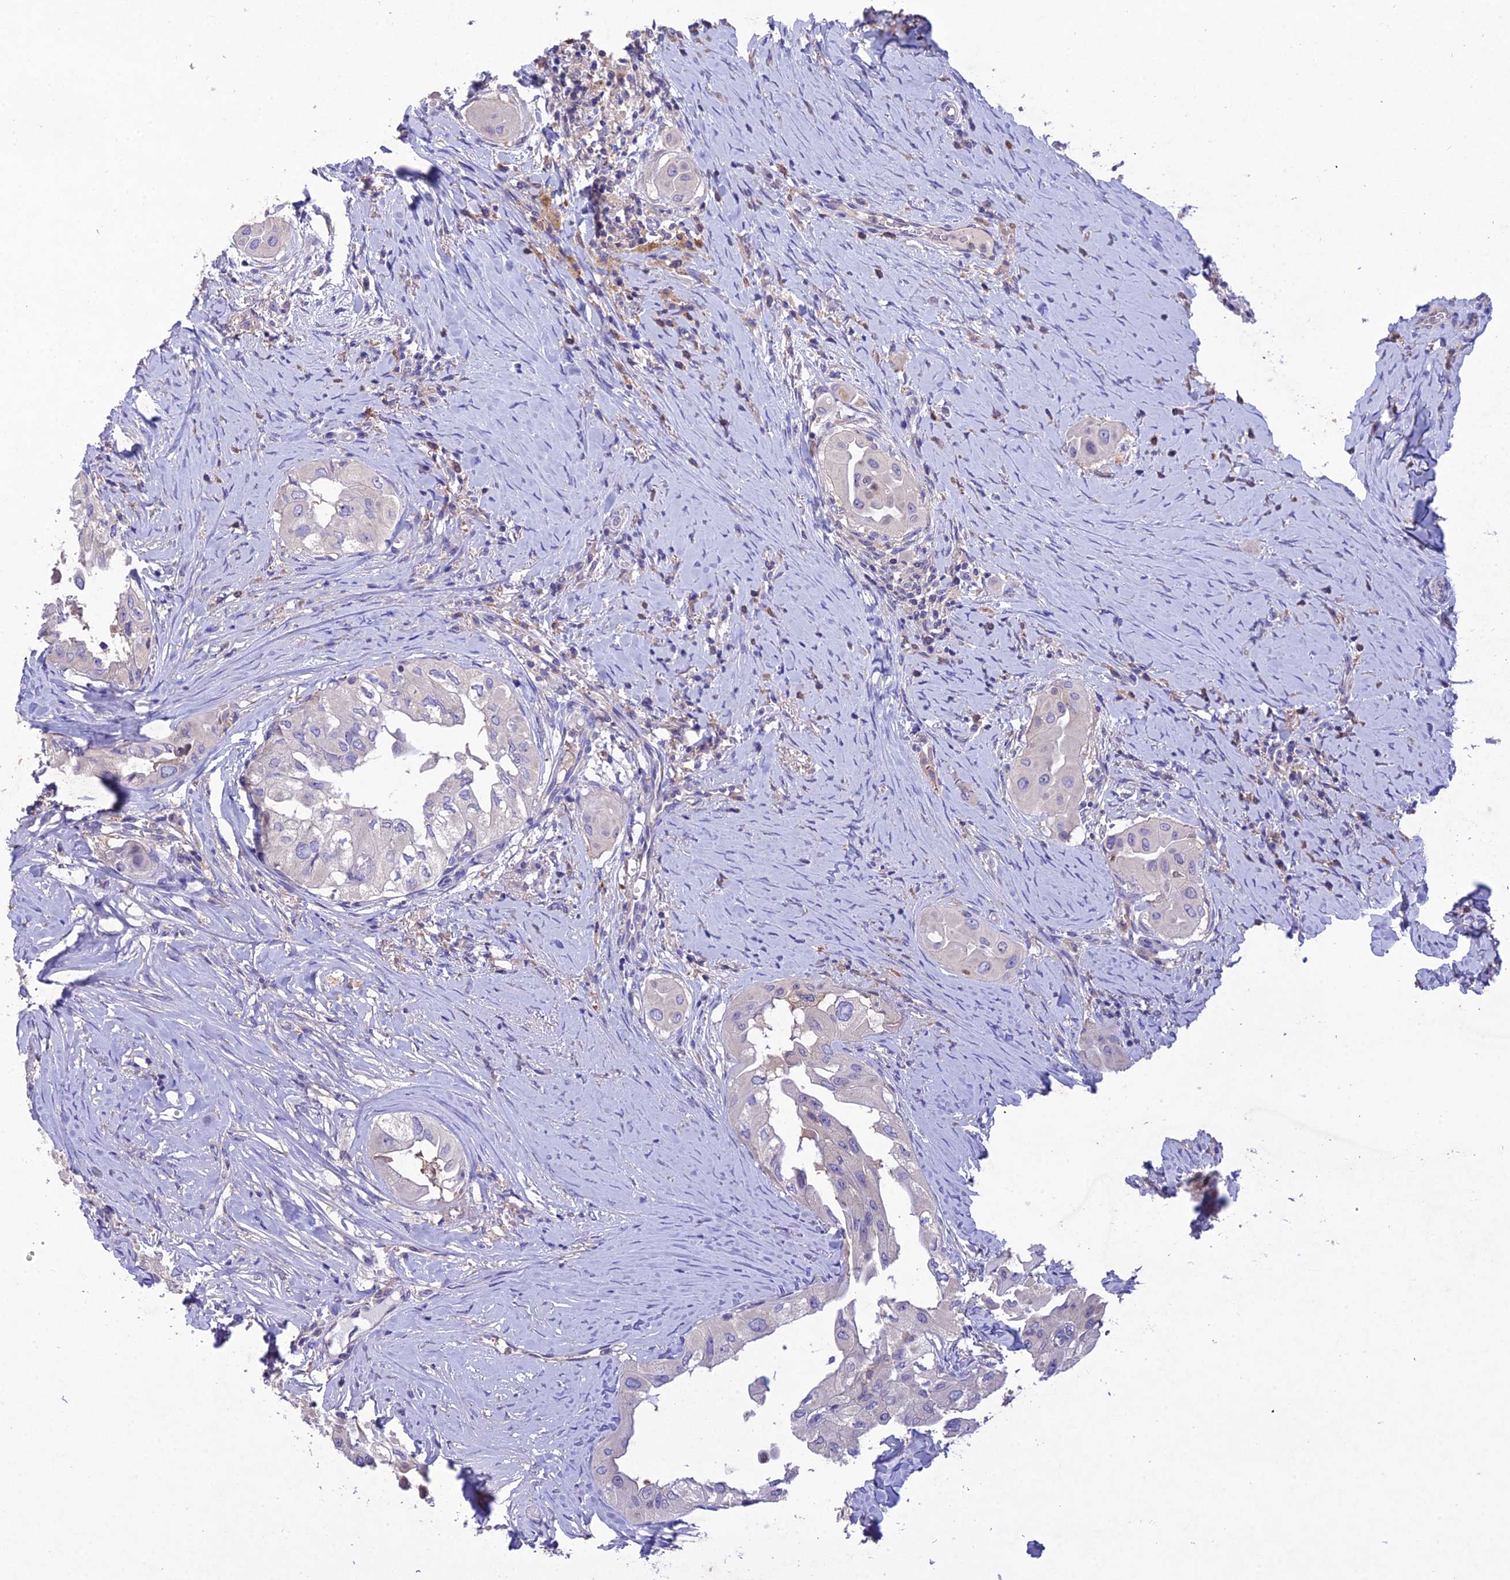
{"staining": {"intensity": "negative", "quantity": "none", "location": "none"}, "tissue": "thyroid cancer", "cell_type": "Tumor cells", "image_type": "cancer", "snomed": [{"axis": "morphology", "description": "Papillary adenocarcinoma, NOS"}, {"axis": "topography", "description": "Thyroid gland"}], "caption": "Image shows no protein staining in tumor cells of papillary adenocarcinoma (thyroid) tissue.", "gene": "SNX24", "patient": {"sex": "female", "age": 59}}